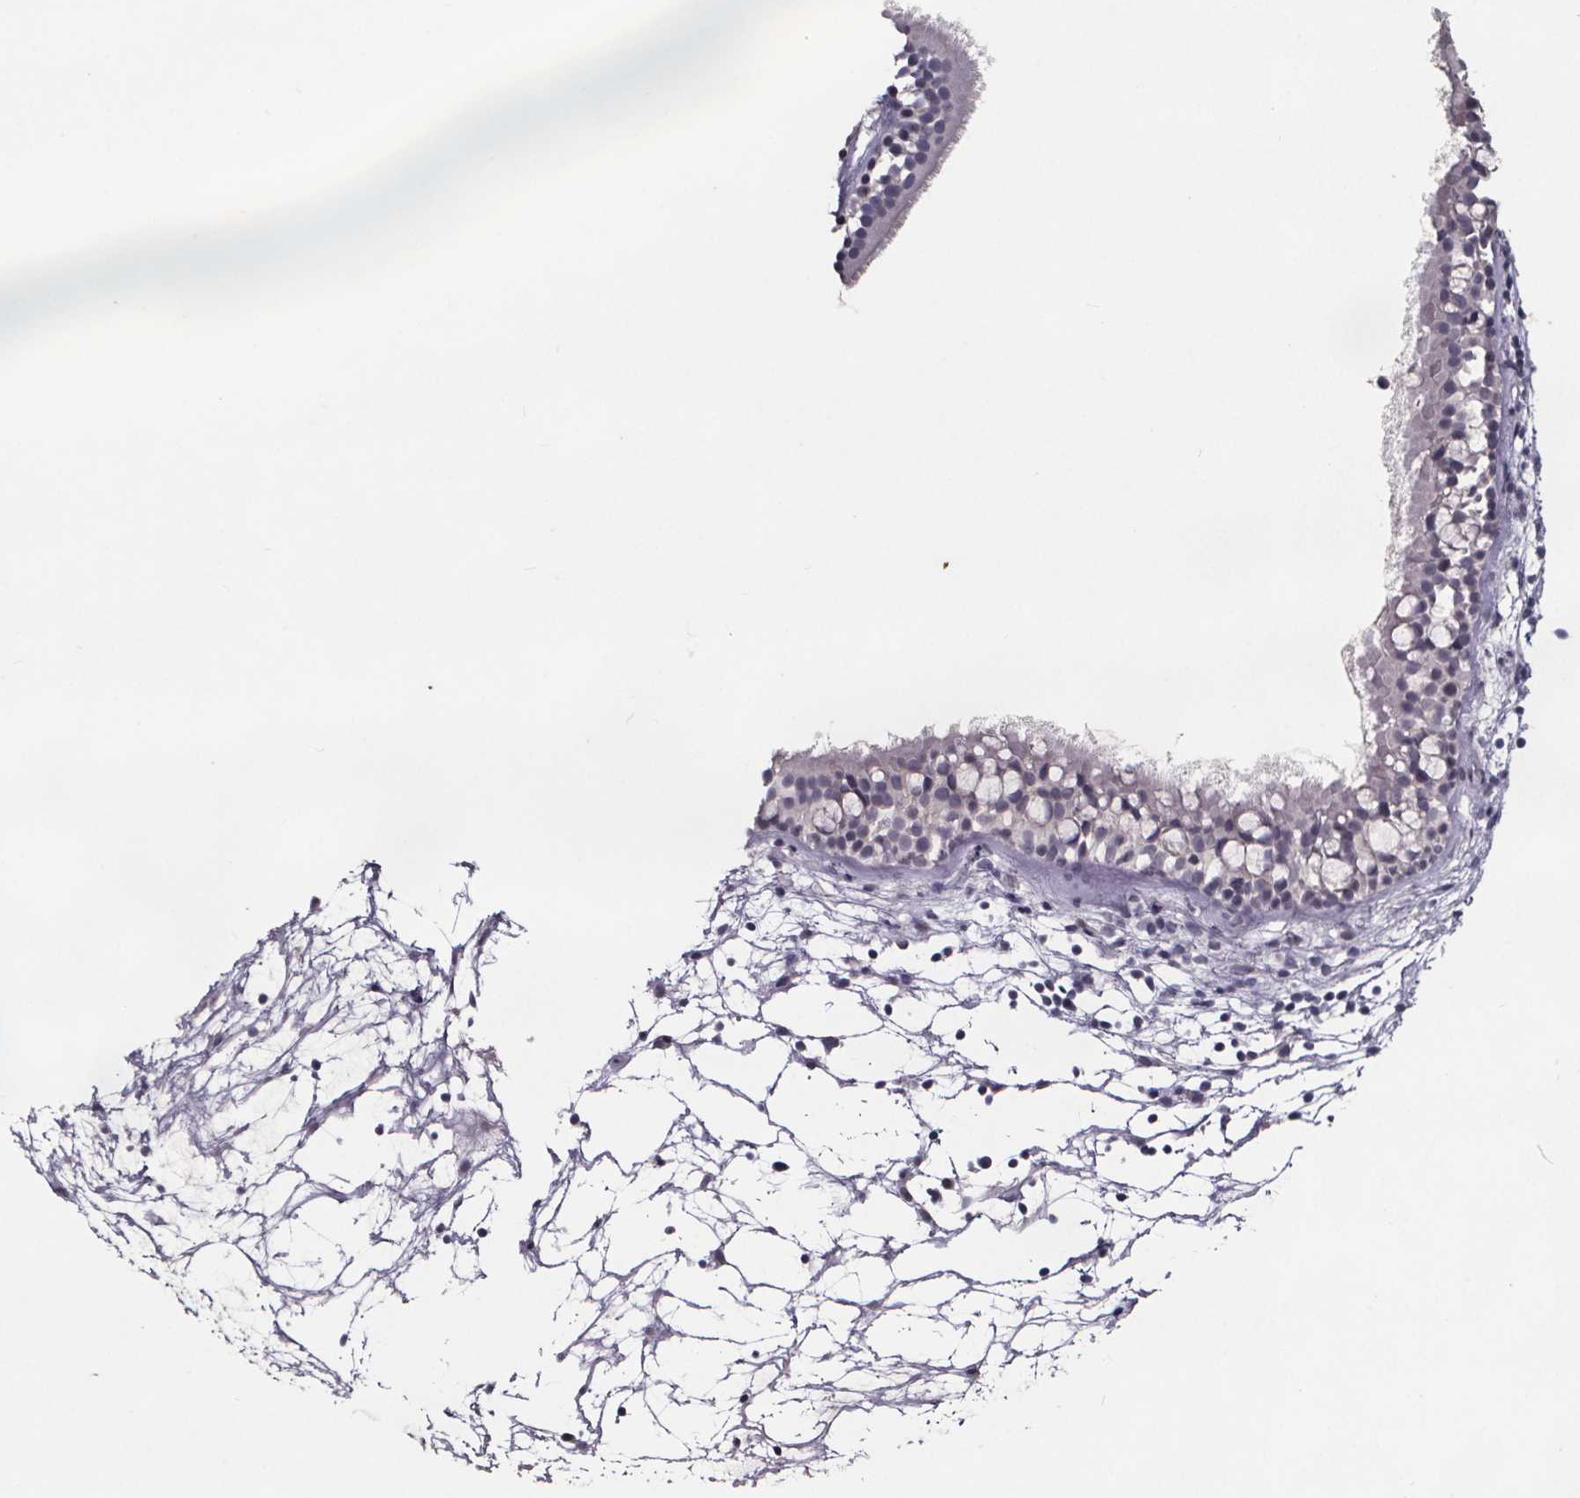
{"staining": {"intensity": "negative", "quantity": "none", "location": "none"}, "tissue": "nasopharynx", "cell_type": "Respiratory epithelial cells", "image_type": "normal", "snomed": [{"axis": "morphology", "description": "Normal tissue, NOS"}, {"axis": "topography", "description": "Nasopharynx"}], "caption": "This photomicrograph is of unremarkable nasopharynx stained with immunohistochemistry (IHC) to label a protein in brown with the nuclei are counter-stained blue. There is no expression in respiratory epithelial cells.", "gene": "AR", "patient": {"sex": "male", "age": 68}}